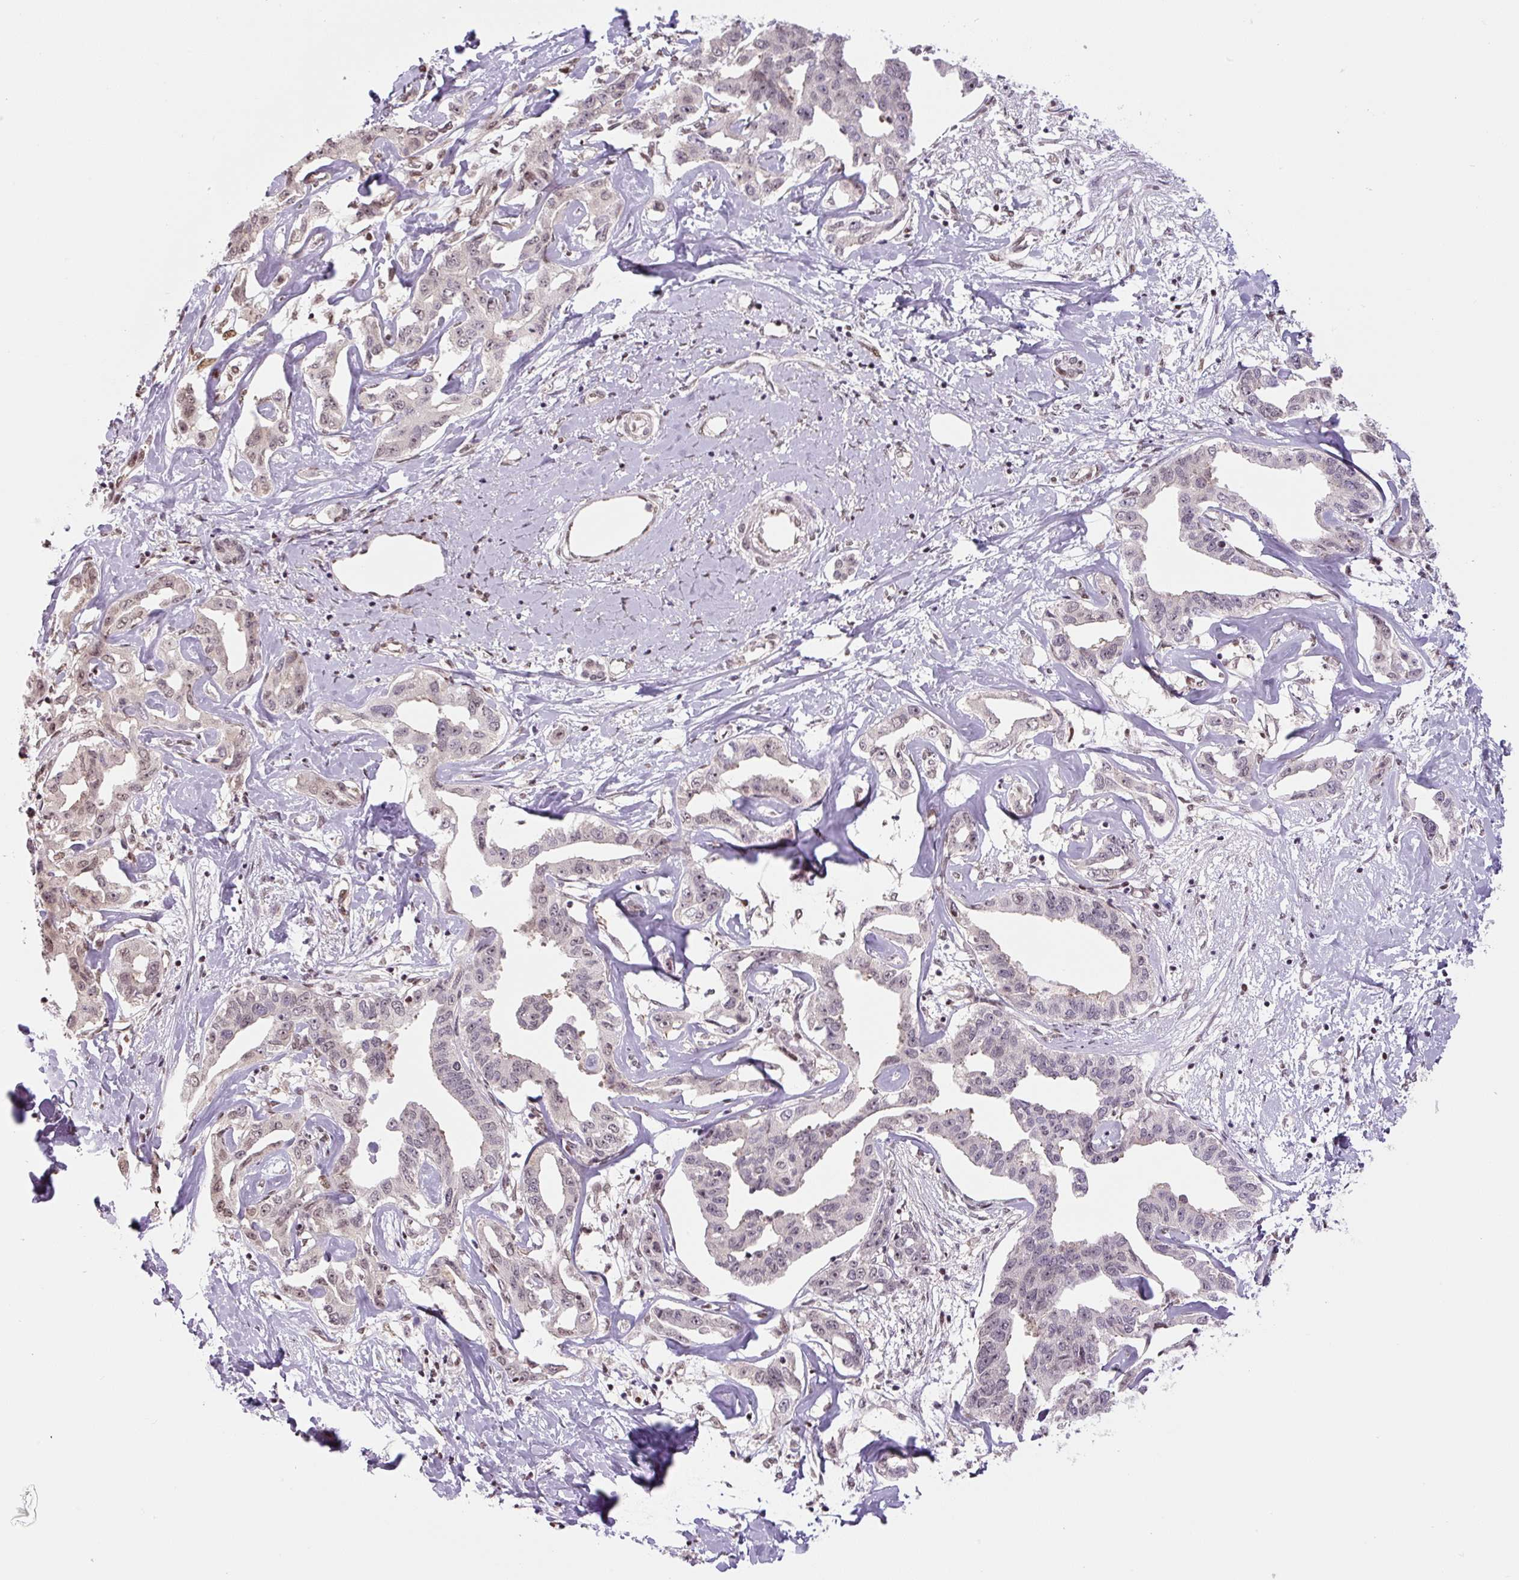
{"staining": {"intensity": "moderate", "quantity": "<25%", "location": "nuclear"}, "tissue": "liver cancer", "cell_type": "Tumor cells", "image_type": "cancer", "snomed": [{"axis": "morphology", "description": "Cholangiocarcinoma"}, {"axis": "topography", "description": "Liver"}], "caption": "The image displays a brown stain indicating the presence of a protein in the nuclear of tumor cells in liver cancer. (DAB = brown stain, brightfield microscopy at high magnification).", "gene": "TCFL5", "patient": {"sex": "male", "age": 59}}